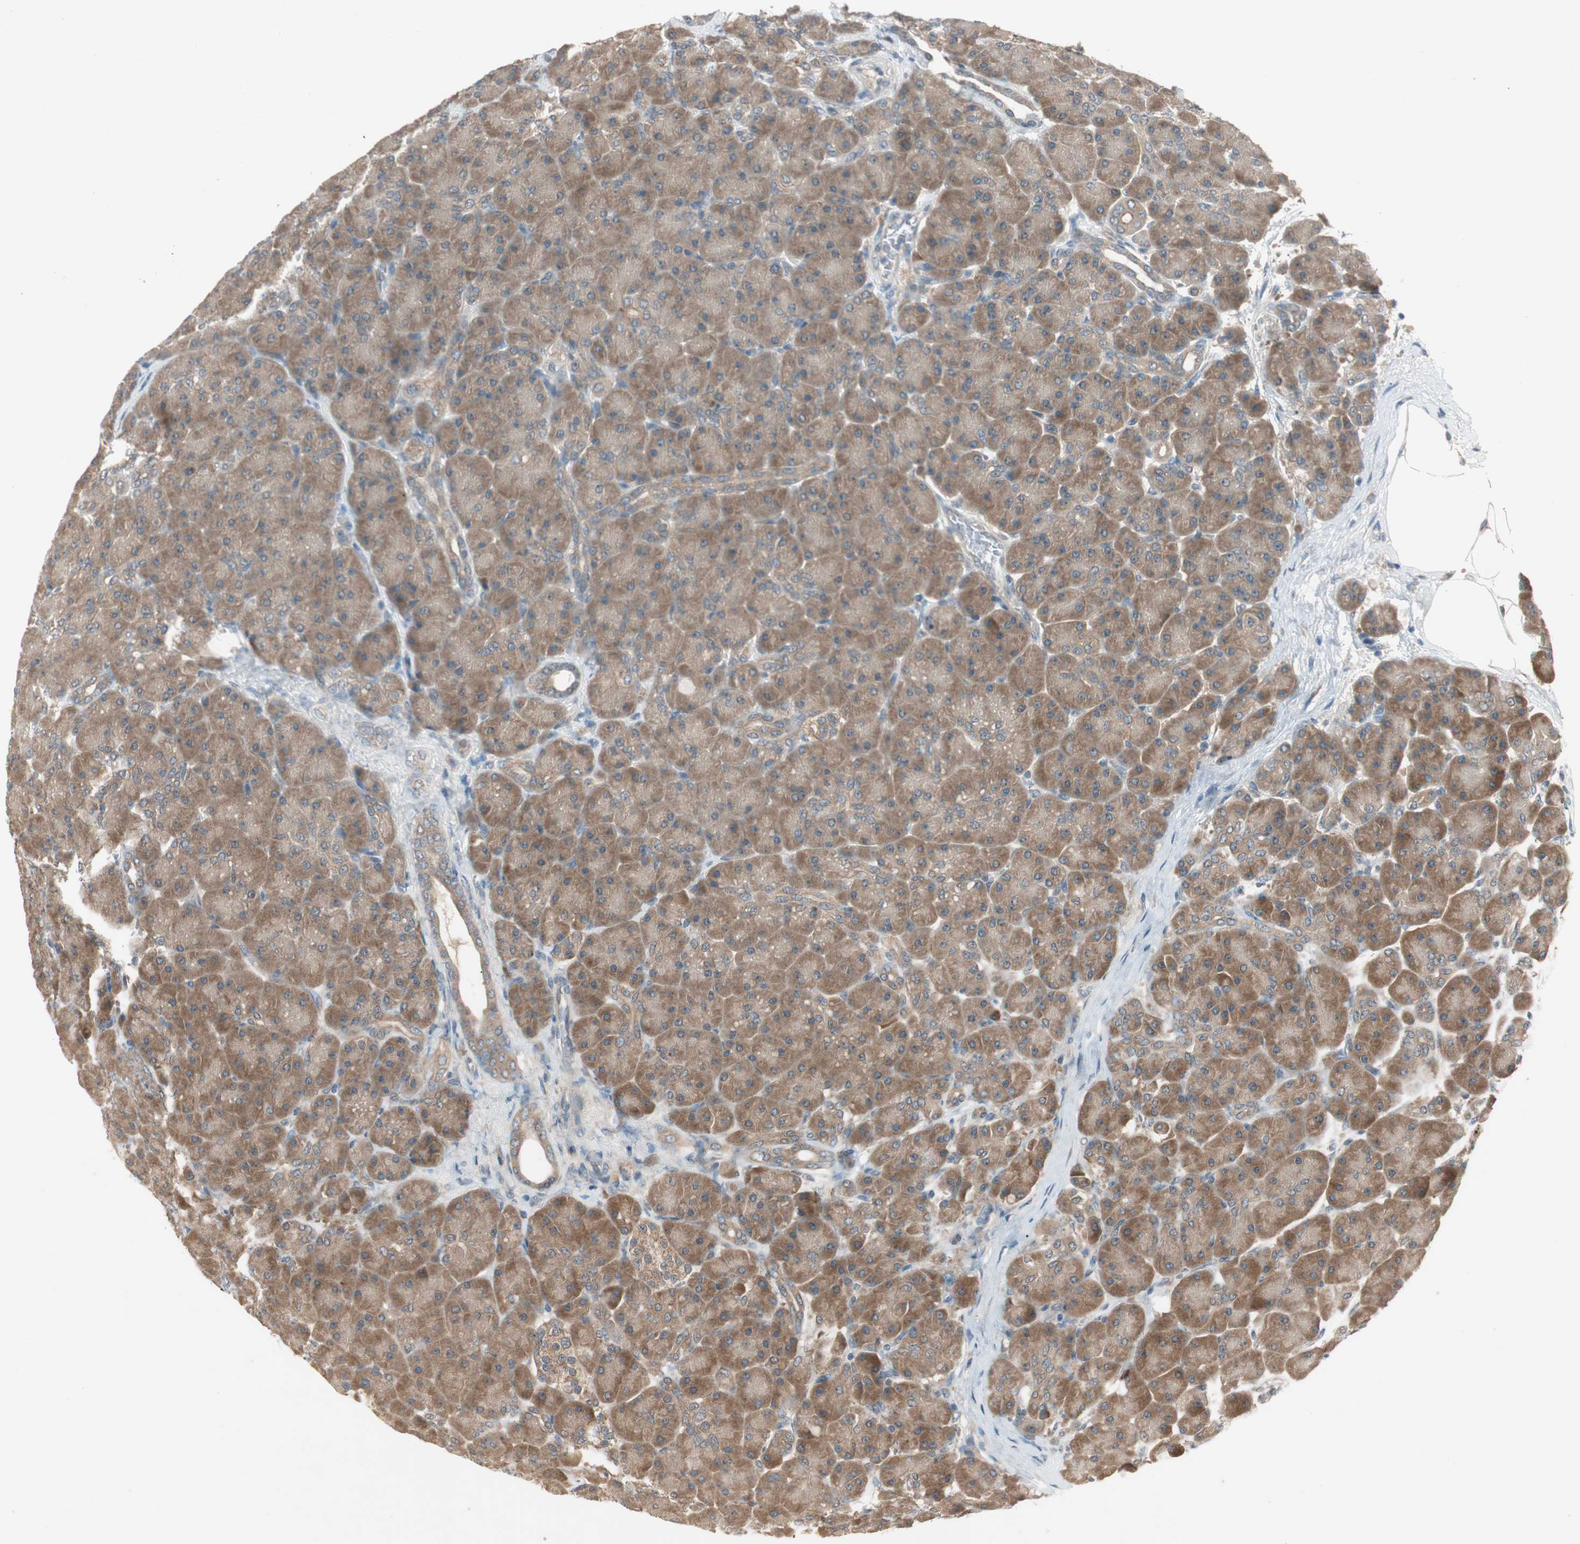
{"staining": {"intensity": "moderate", "quantity": ">75%", "location": "cytoplasmic/membranous"}, "tissue": "pancreas", "cell_type": "Exocrine glandular cells", "image_type": "normal", "snomed": [{"axis": "morphology", "description": "Normal tissue, NOS"}, {"axis": "topography", "description": "Pancreas"}], "caption": "Brown immunohistochemical staining in benign pancreas demonstrates moderate cytoplasmic/membranous expression in approximately >75% of exocrine glandular cells.", "gene": "NCLN", "patient": {"sex": "male", "age": 66}}